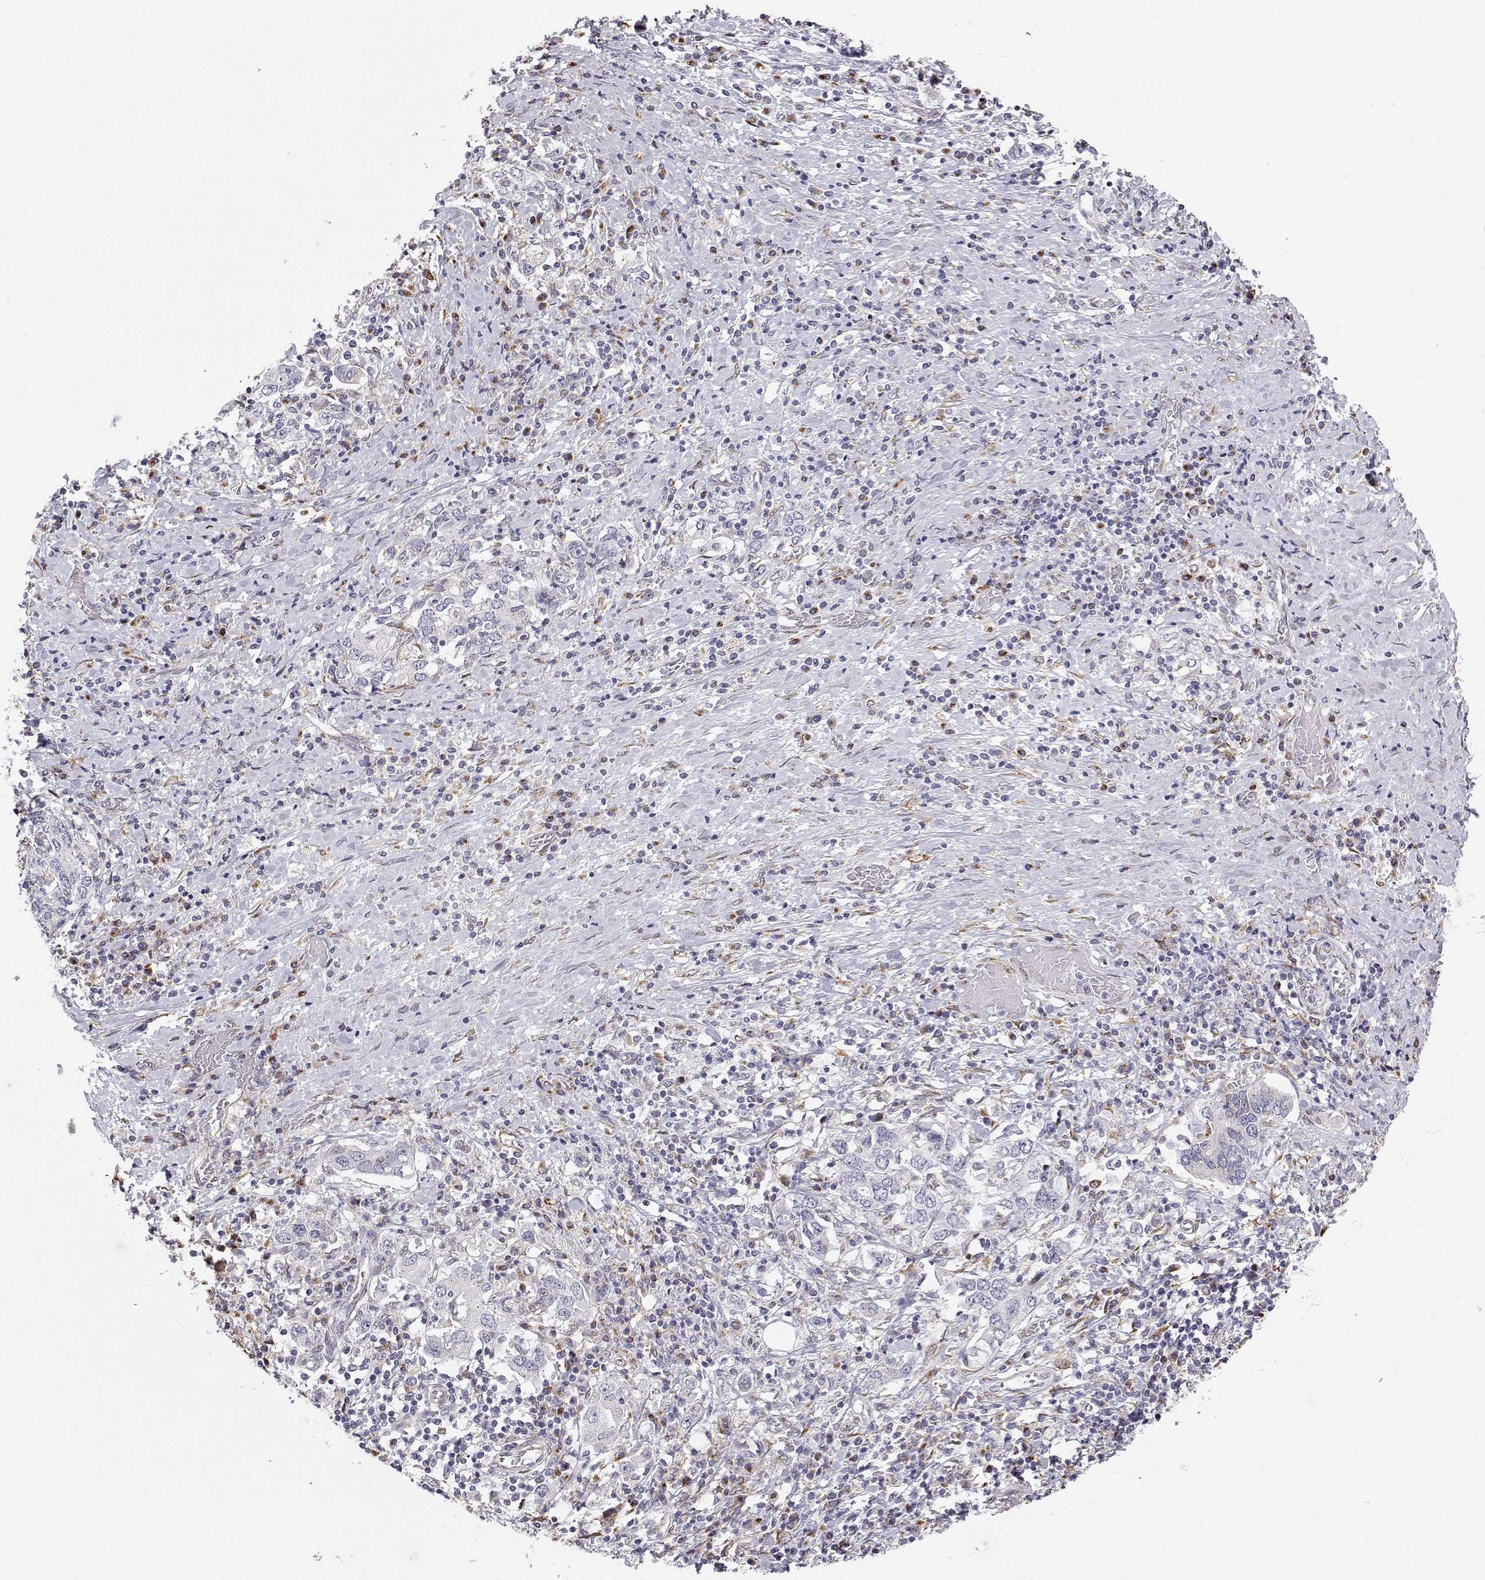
{"staining": {"intensity": "negative", "quantity": "none", "location": "none"}, "tissue": "stomach cancer", "cell_type": "Tumor cells", "image_type": "cancer", "snomed": [{"axis": "morphology", "description": "Adenocarcinoma, NOS"}, {"axis": "topography", "description": "Stomach, upper"}, {"axis": "topography", "description": "Stomach"}], "caption": "This is an immunohistochemistry (IHC) photomicrograph of human adenocarcinoma (stomach). There is no staining in tumor cells.", "gene": "STARD13", "patient": {"sex": "male", "age": 62}}